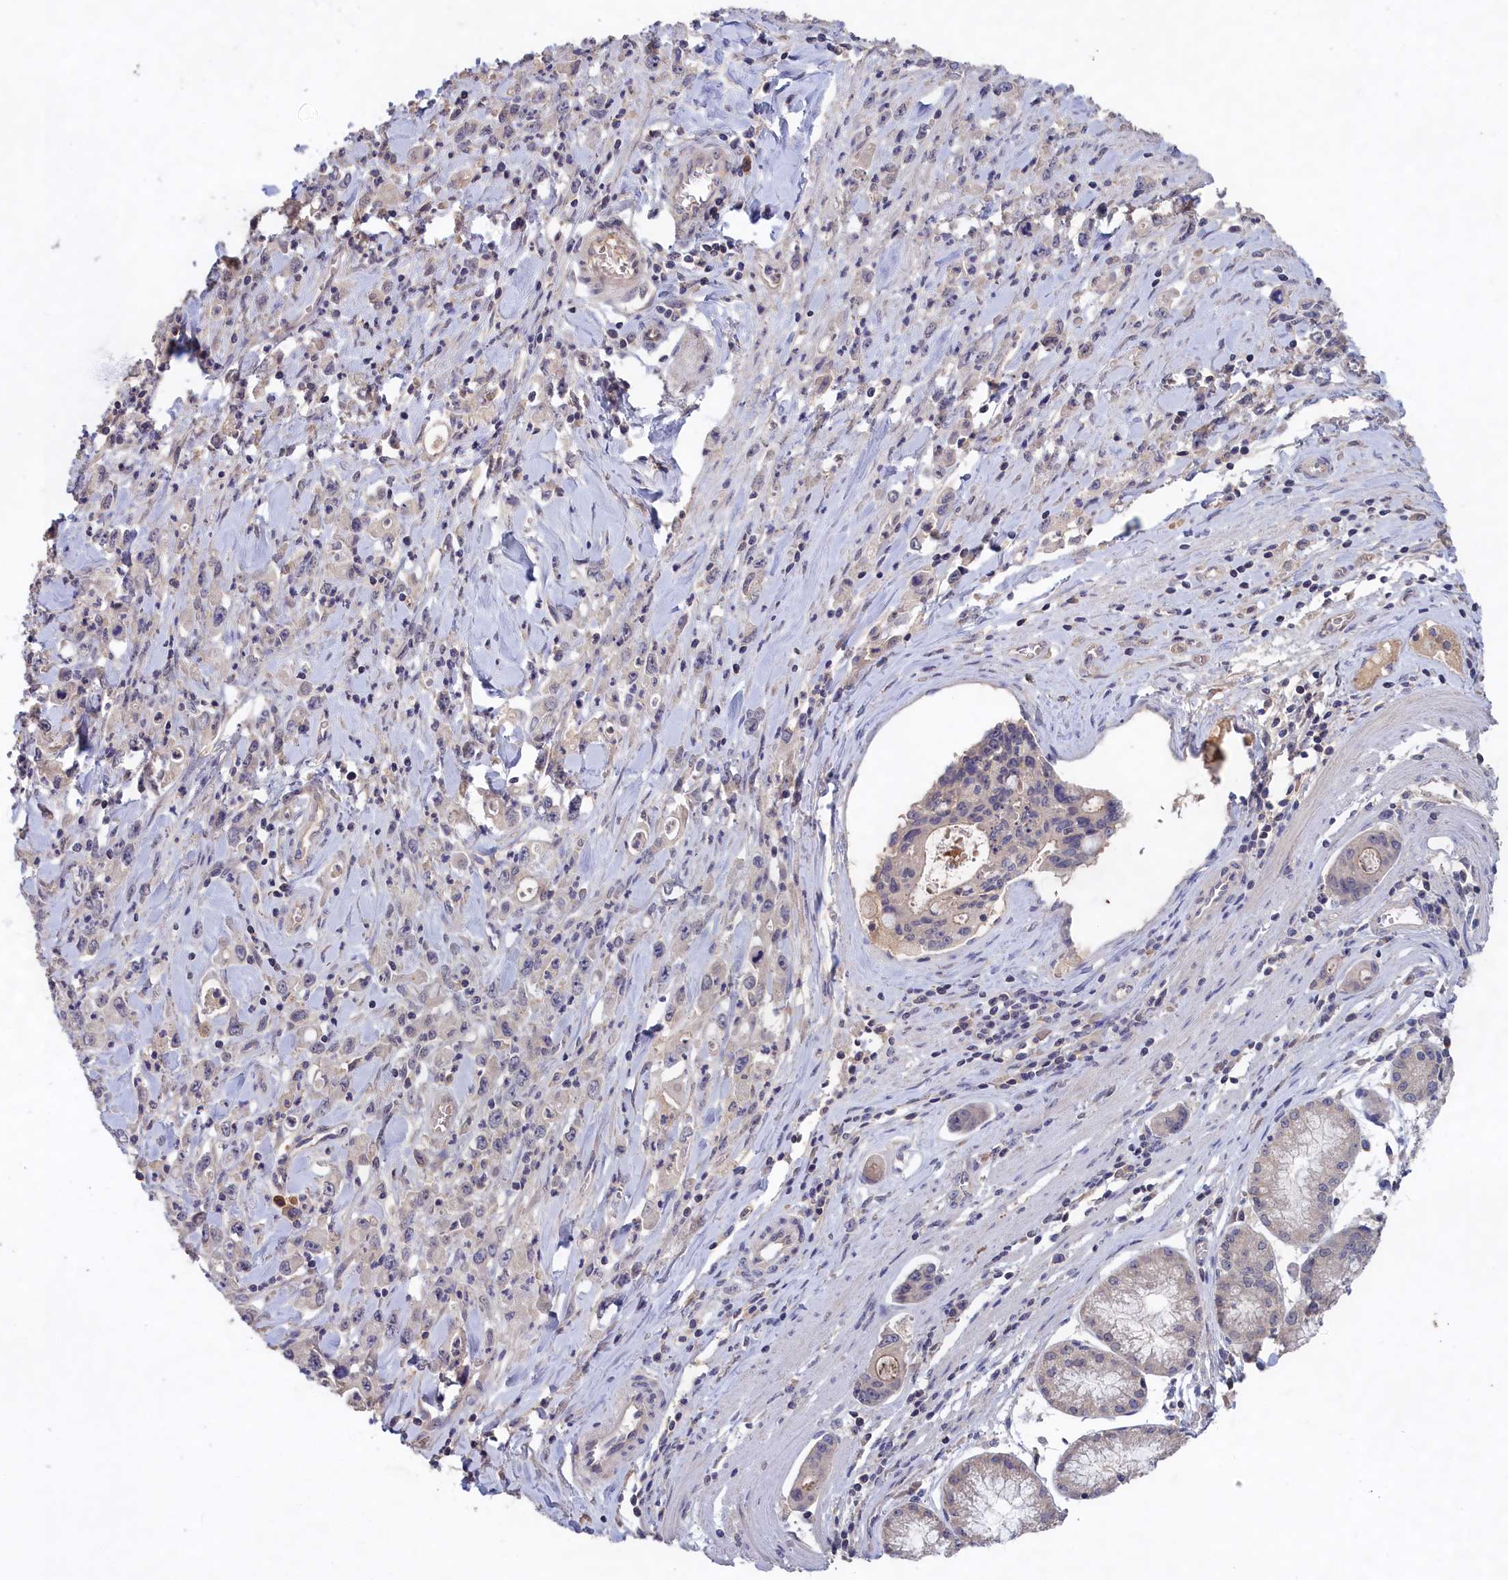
{"staining": {"intensity": "negative", "quantity": "none", "location": "none"}, "tissue": "stomach cancer", "cell_type": "Tumor cells", "image_type": "cancer", "snomed": [{"axis": "morphology", "description": "Adenocarcinoma, NOS"}, {"axis": "topography", "description": "Stomach, lower"}], "caption": "IHC of stomach cancer displays no staining in tumor cells.", "gene": "CELF5", "patient": {"sex": "female", "age": 43}}